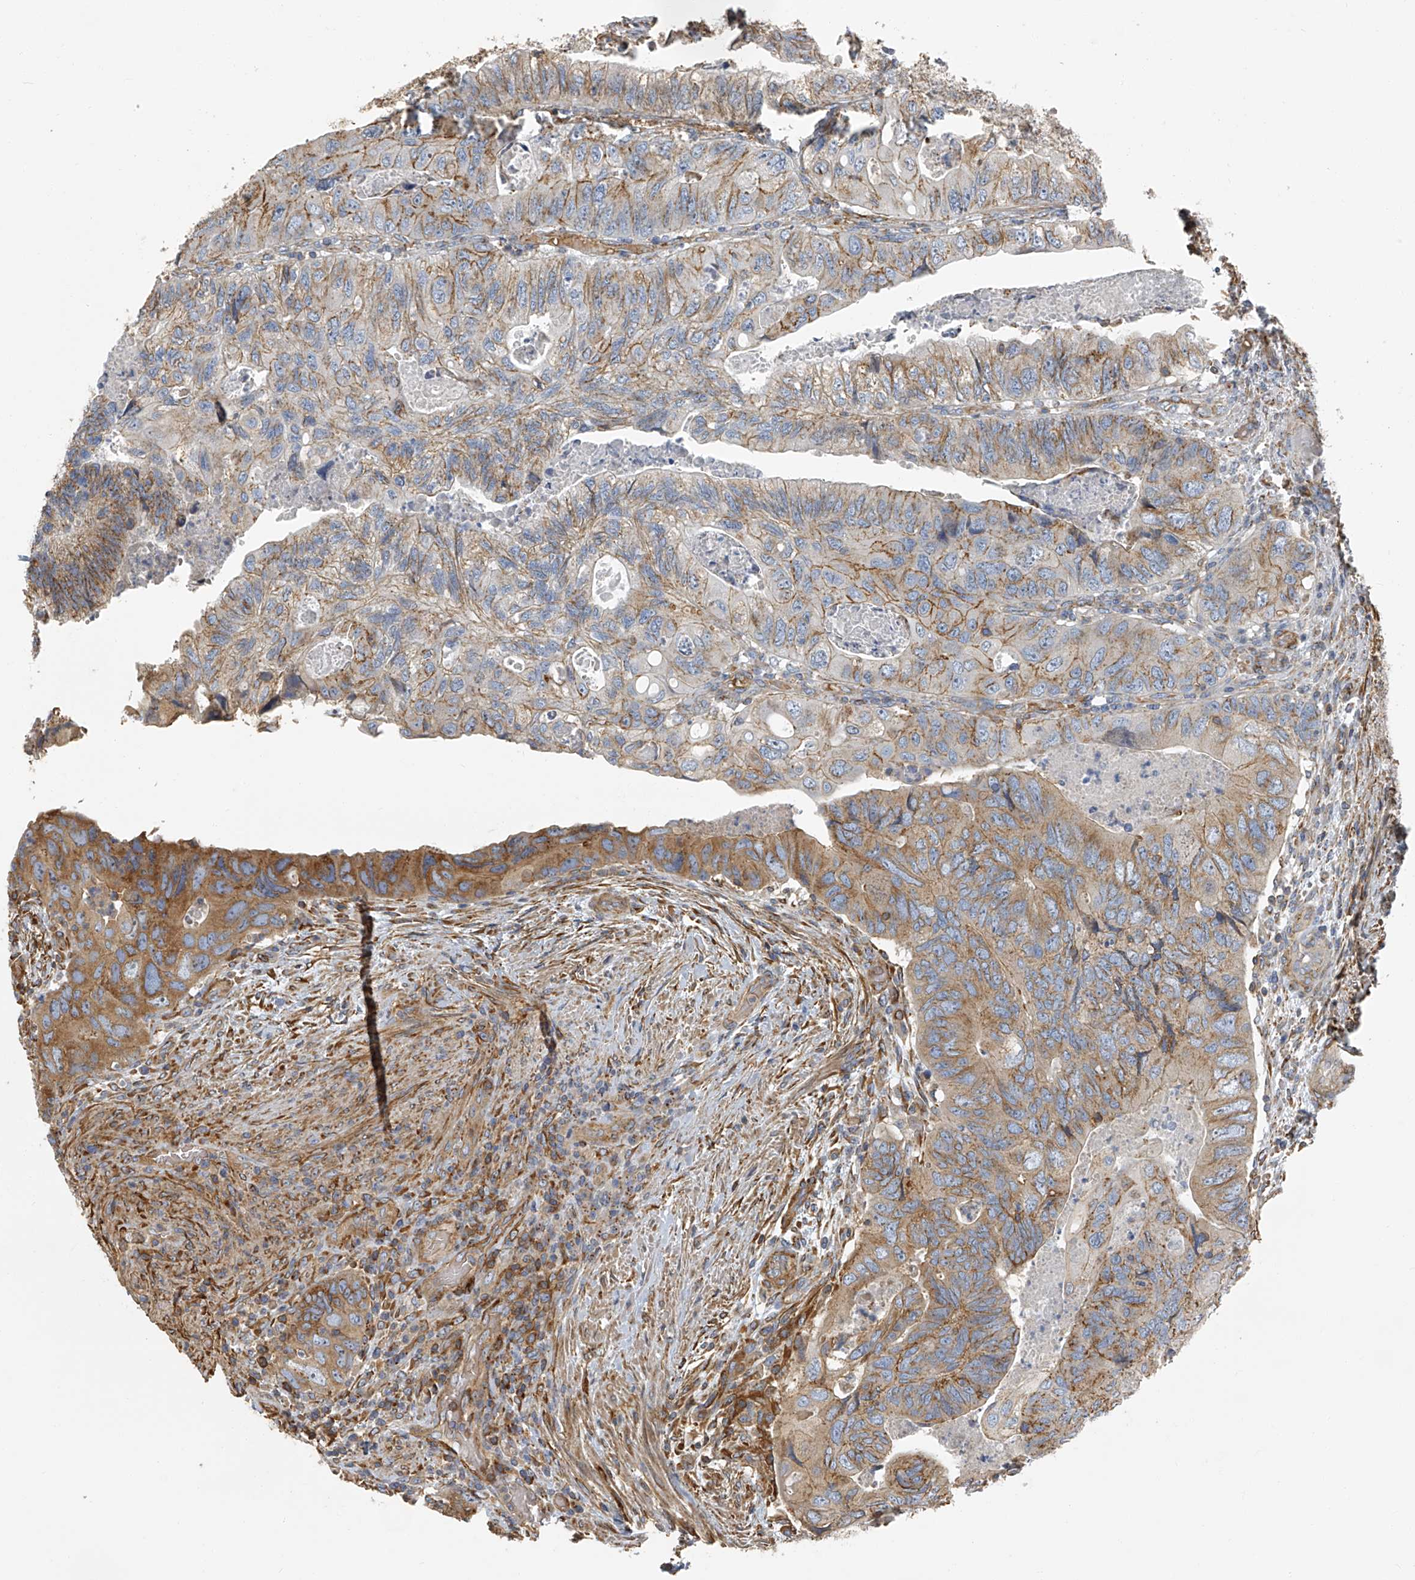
{"staining": {"intensity": "moderate", "quantity": "25%-75%", "location": "cytoplasmic/membranous"}, "tissue": "colorectal cancer", "cell_type": "Tumor cells", "image_type": "cancer", "snomed": [{"axis": "morphology", "description": "Adenocarcinoma, NOS"}, {"axis": "topography", "description": "Rectum"}], "caption": "A high-resolution image shows immunohistochemistry (IHC) staining of colorectal adenocarcinoma, which displays moderate cytoplasmic/membranous staining in about 25%-75% of tumor cells.", "gene": "SEPTIN7", "patient": {"sex": "male", "age": 63}}